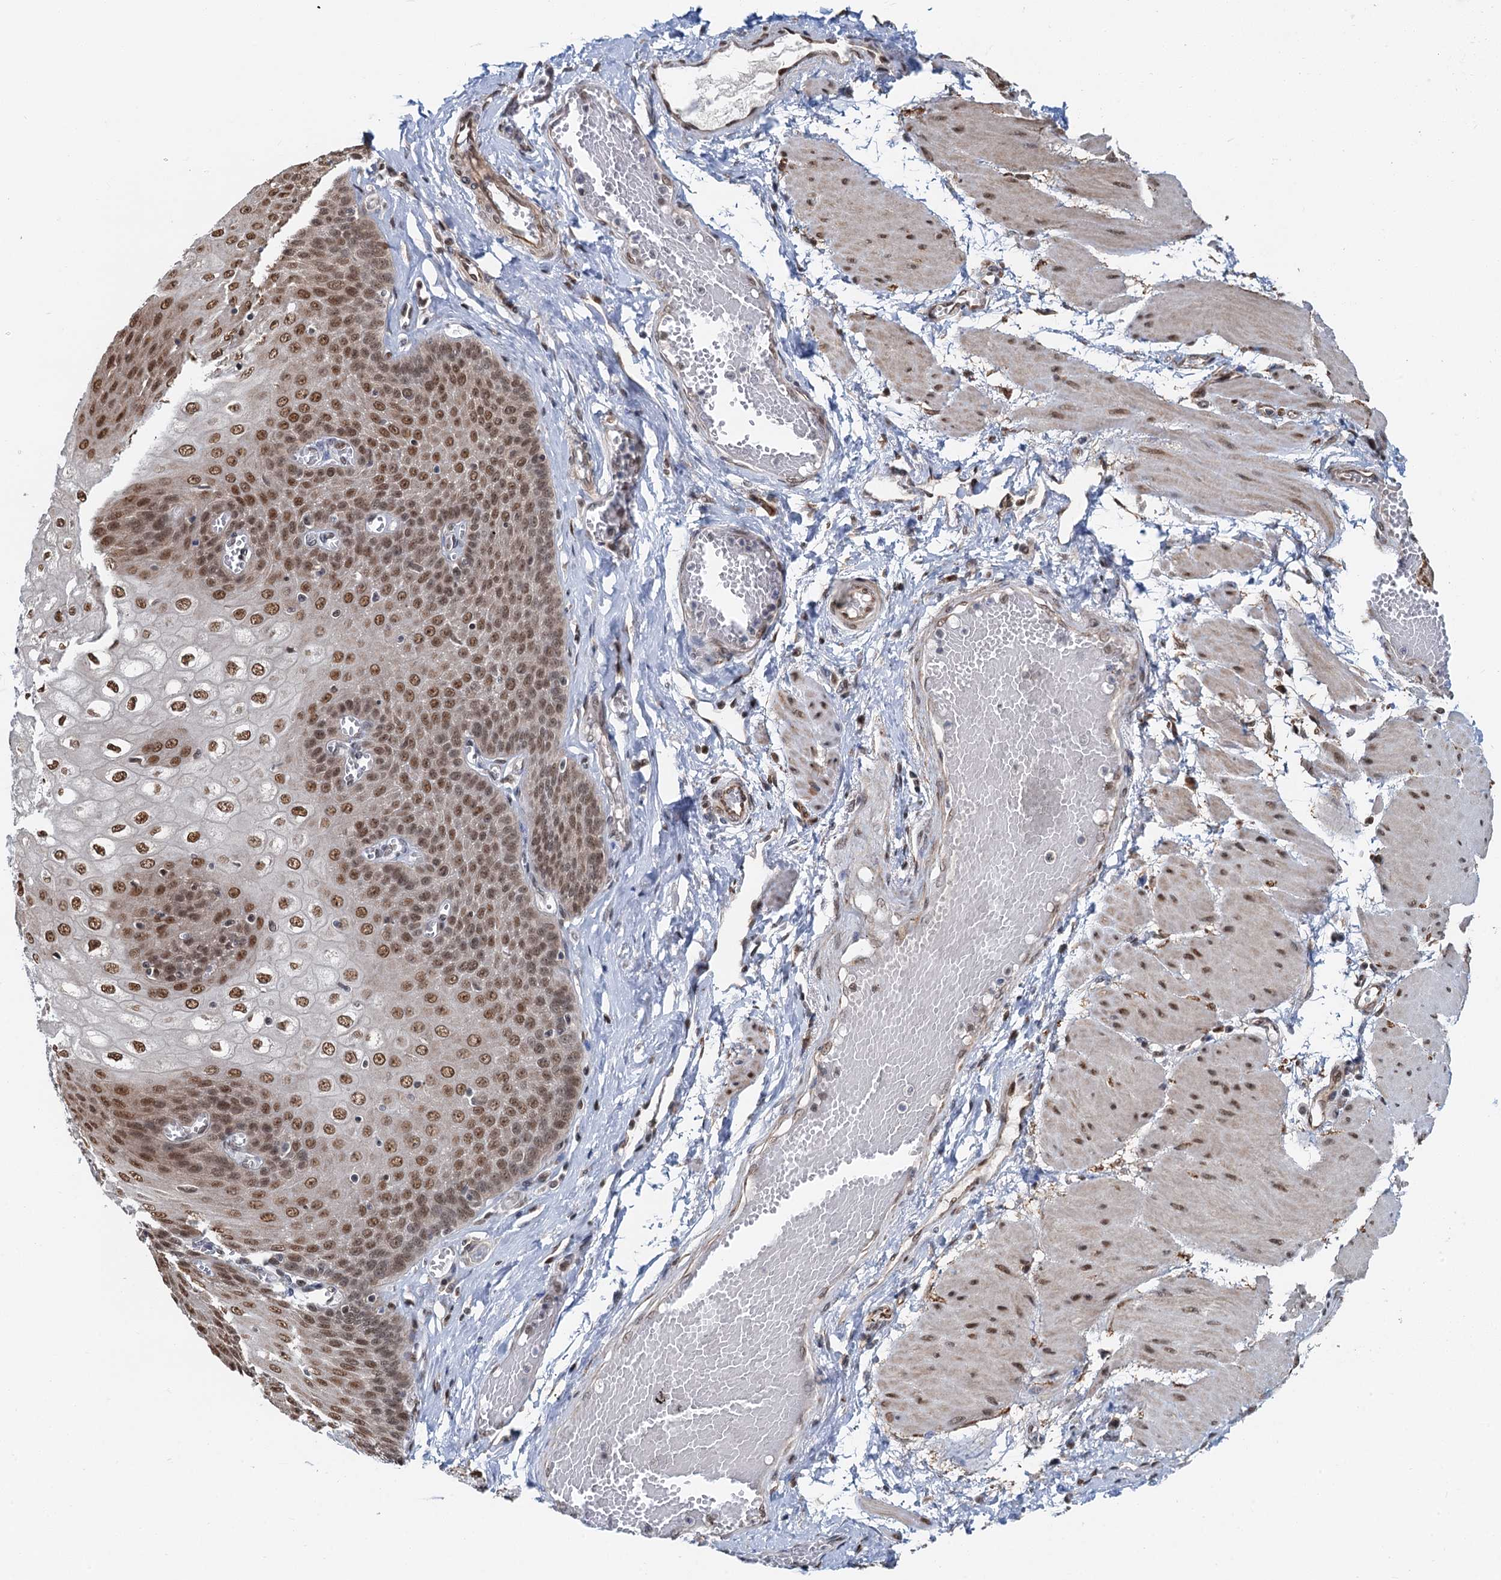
{"staining": {"intensity": "moderate", "quantity": ">75%", "location": "nuclear"}, "tissue": "esophagus", "cell_type": "Squamous epithelial cells", "image_type": "normal", "snomed": [{"axis": "morphology", "description": "Normal tissue, NOS"}, {"axis": "topography", "description": "Esophagus"}], "caption": "This histopathology image reveals IHC staining of unremarkable esophagus, with medium moderate nuclear staining in about >75% of squamous epithelial cells.", "gene": "CFDP1", "patient": {"sex": "male", "age": 60}}